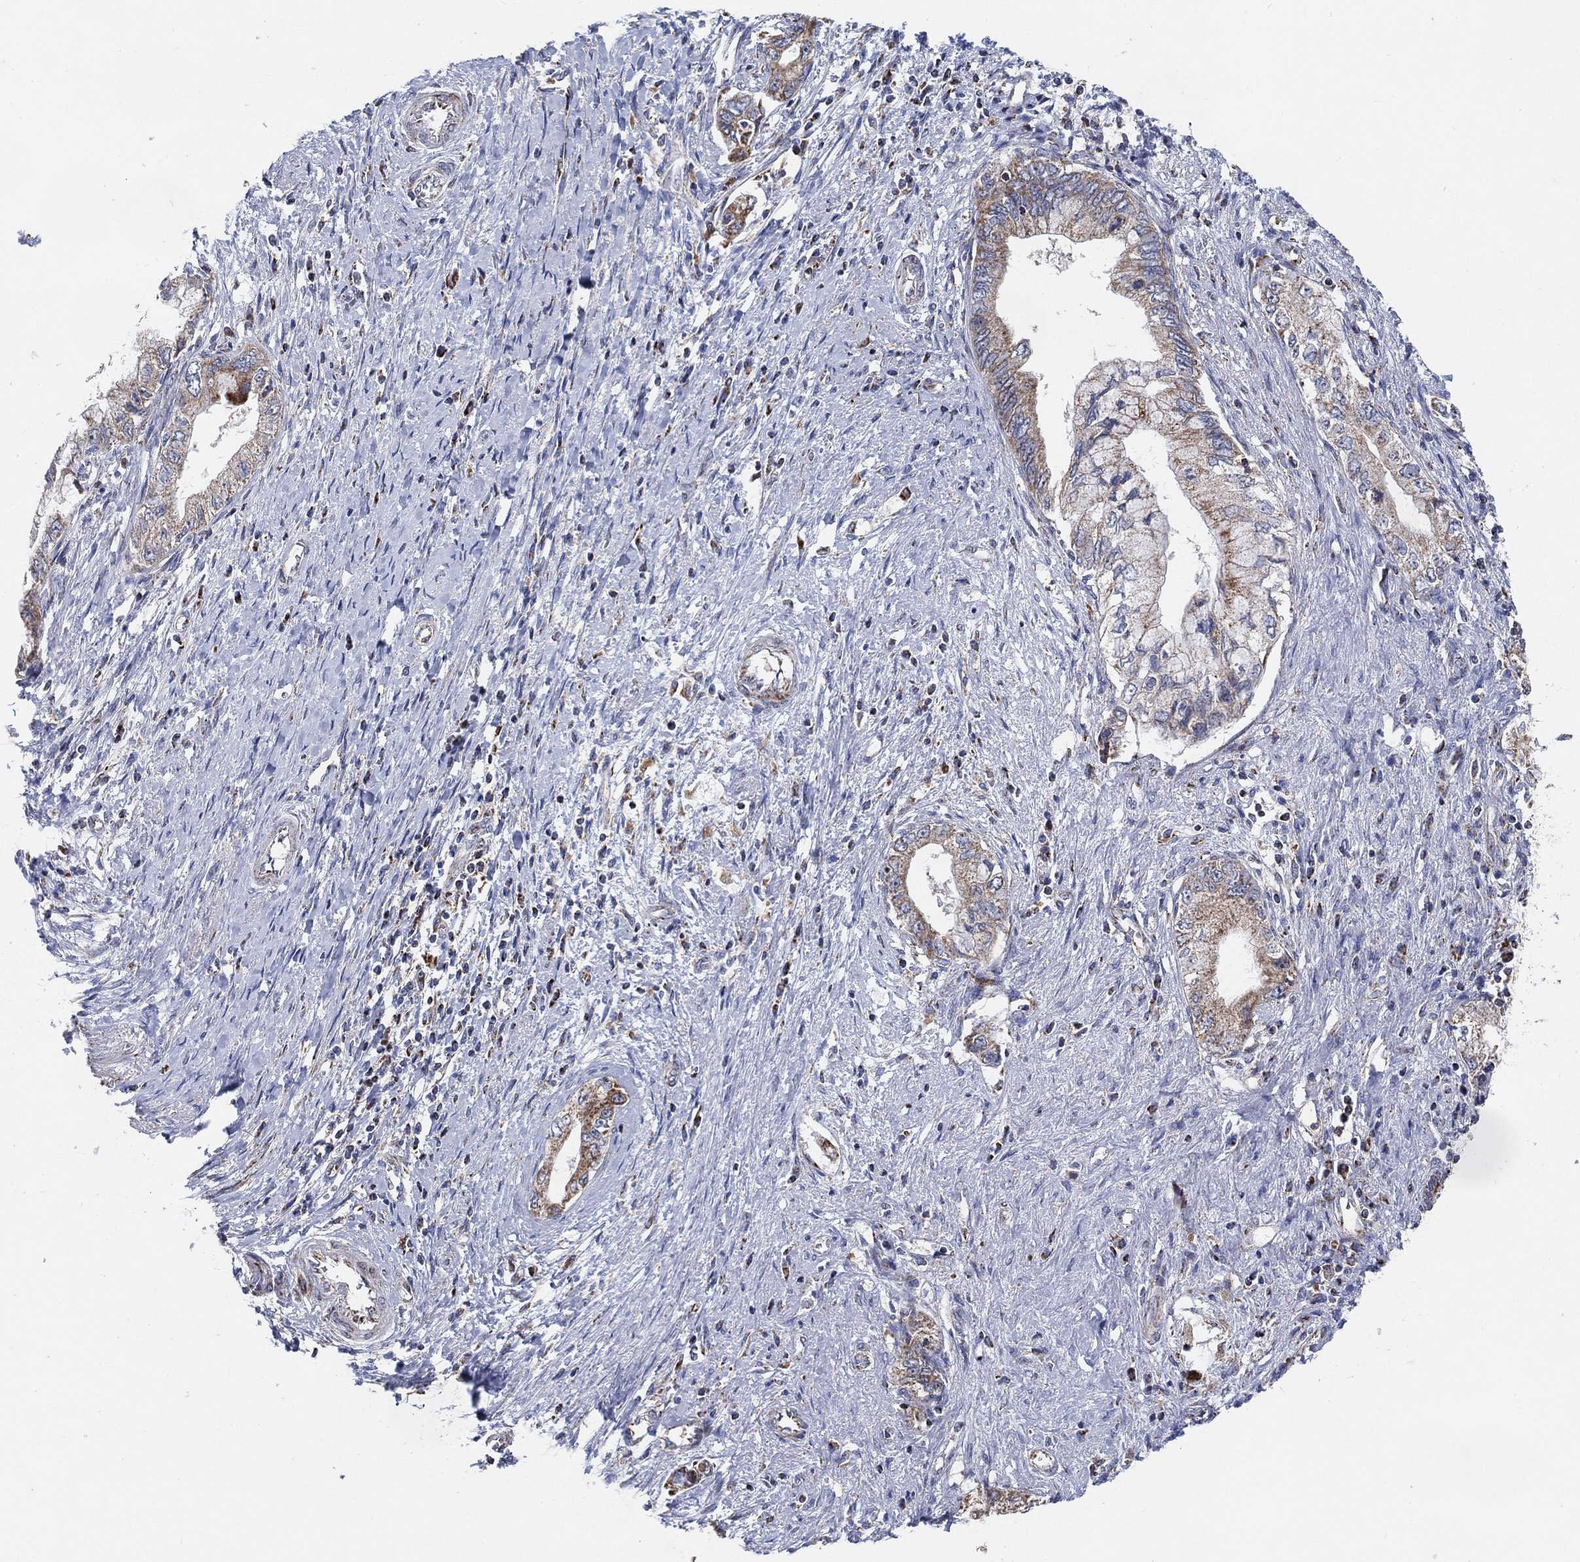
{"staining": {"intensity": "moderate", "quantity": "25%-75%", "location": "cytoplasmic/membranous"}, "tissue": "pancreatic cancer", "cell_type": "Tumor cells", "image_type": "cancer", "snomed": [{"axis": "morphology", "description": "Adenocarcinoma, NOS"}, {"axis": "topography", "description": "Pancreas"}], "caption": "This photomicrograph exhibits IHC staining of human pancreatic adenocarcinoma, with medium moderate cytoplasmic/membranous staining in approximately 25%-75% of tumor cells.", "gene": "GCAT", "patient": {"sex": "female", "age": 73}}